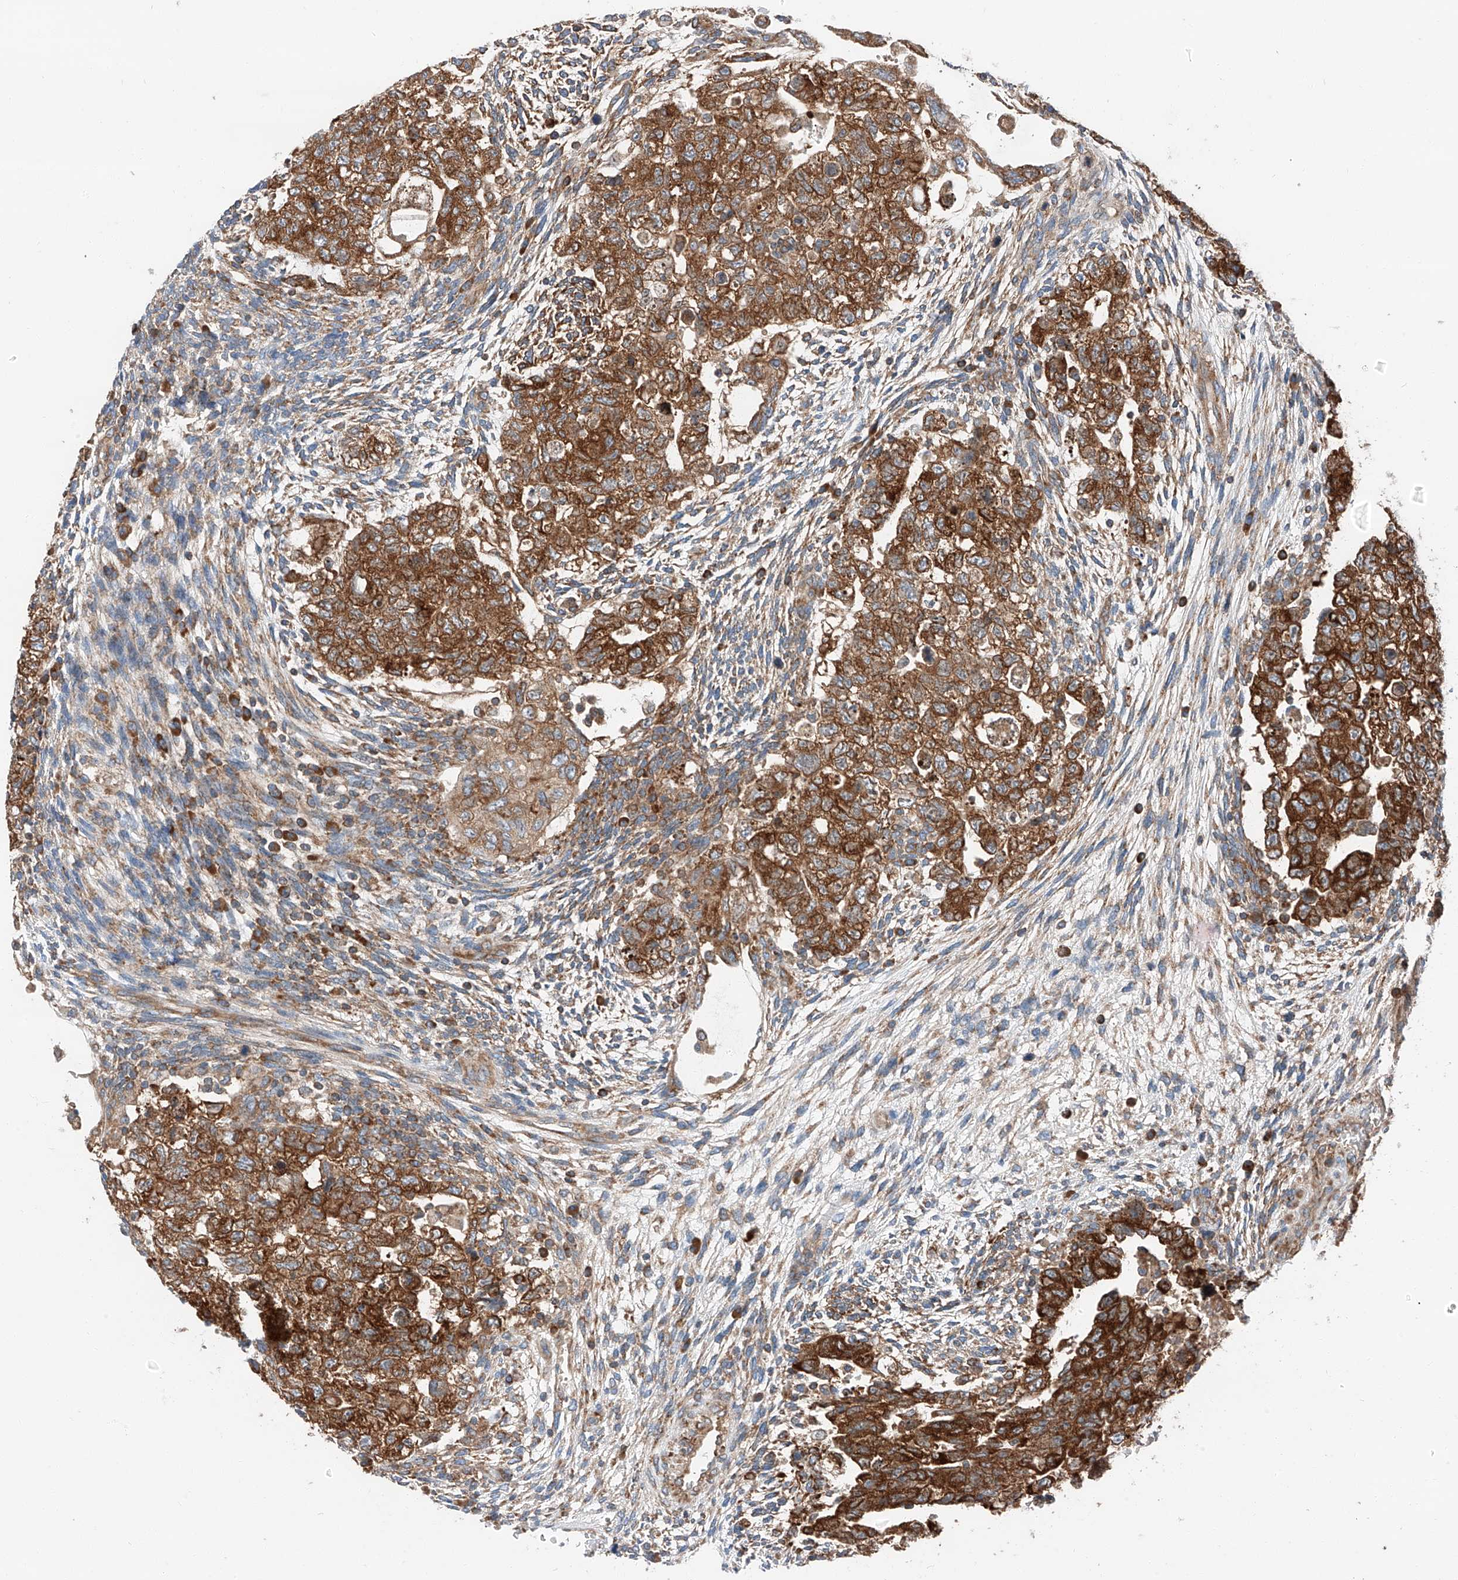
{"staining": {"intensity": "strong", "quantity": ">75%", "location": "cytoplasmic/membranous"}, "tissue": "testis cancer", "cell_type": "Tumor cells", "image_type": "cancer", "snomed": [{"axis": "morphology", "description": "Carcinoma, Embryonal, NOS"}, {"axis": "topography", "description": "Testis"}], "caption": "Immunohistochemistry of human testis cancer (embryonal carcinoma) exhibits high levels of strong cytoplasmic/membranous staining in about >75% of tumor cells.", "gene": "ZC3H15", "patient": {"sex": "male", "age": 36}}